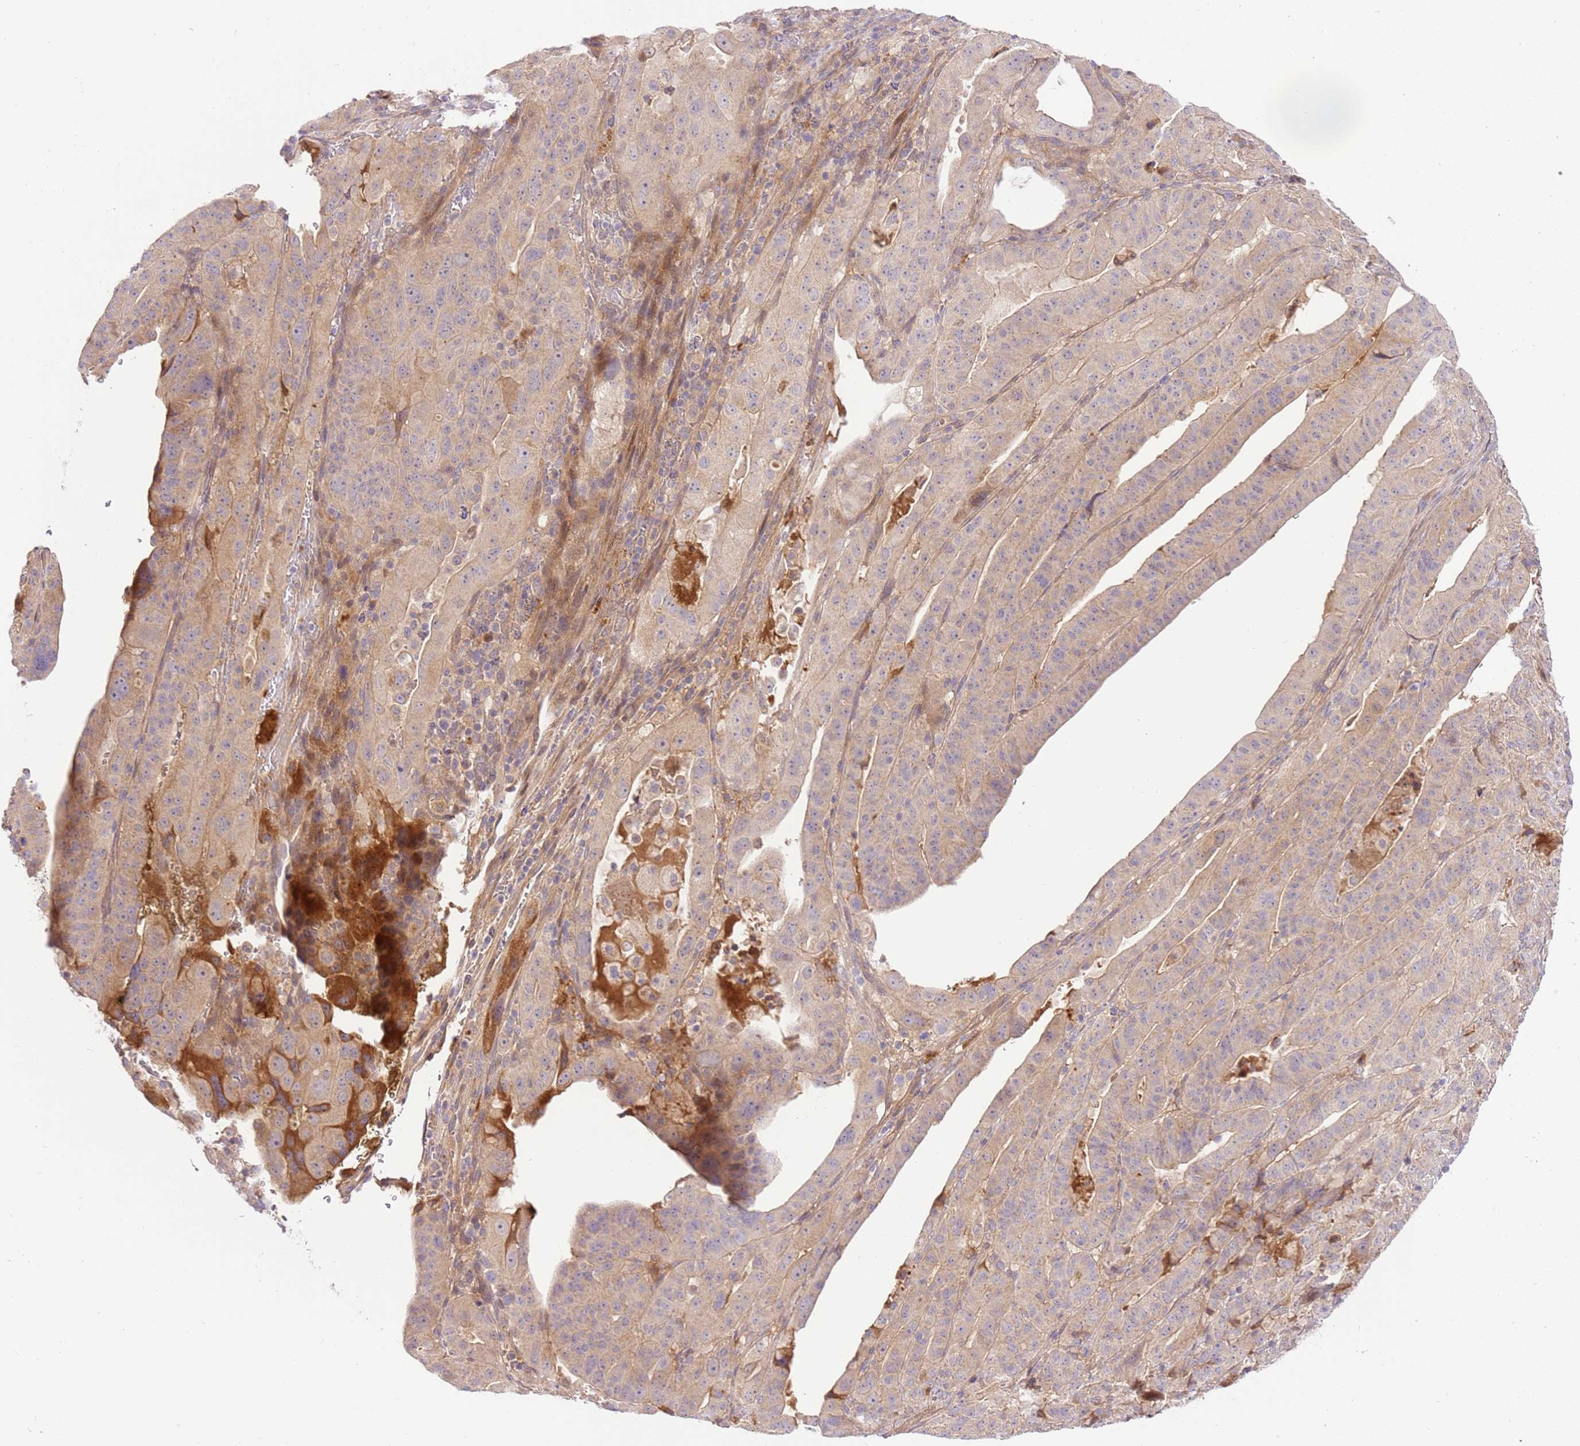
{"staining": {"intensity": "weak", "quantity": ">75%", "location": "cytoplasmic/membranous"}, "tissue": "stomach cancer", "cell_type": "Tumor cells", "image_type": "cancer", "snomed": [{"axis": "morphology", "description": "Adenocarcinoma, NOS"}, {"axis": "topography", "description": "Stomach"}], "caption": "A brown stain shows weak cytoplasmic/membranous expression of a protein in stomach cancer tumor cells.", "gene": "C8G", "patient": {"sex": "male", "age": 48}}